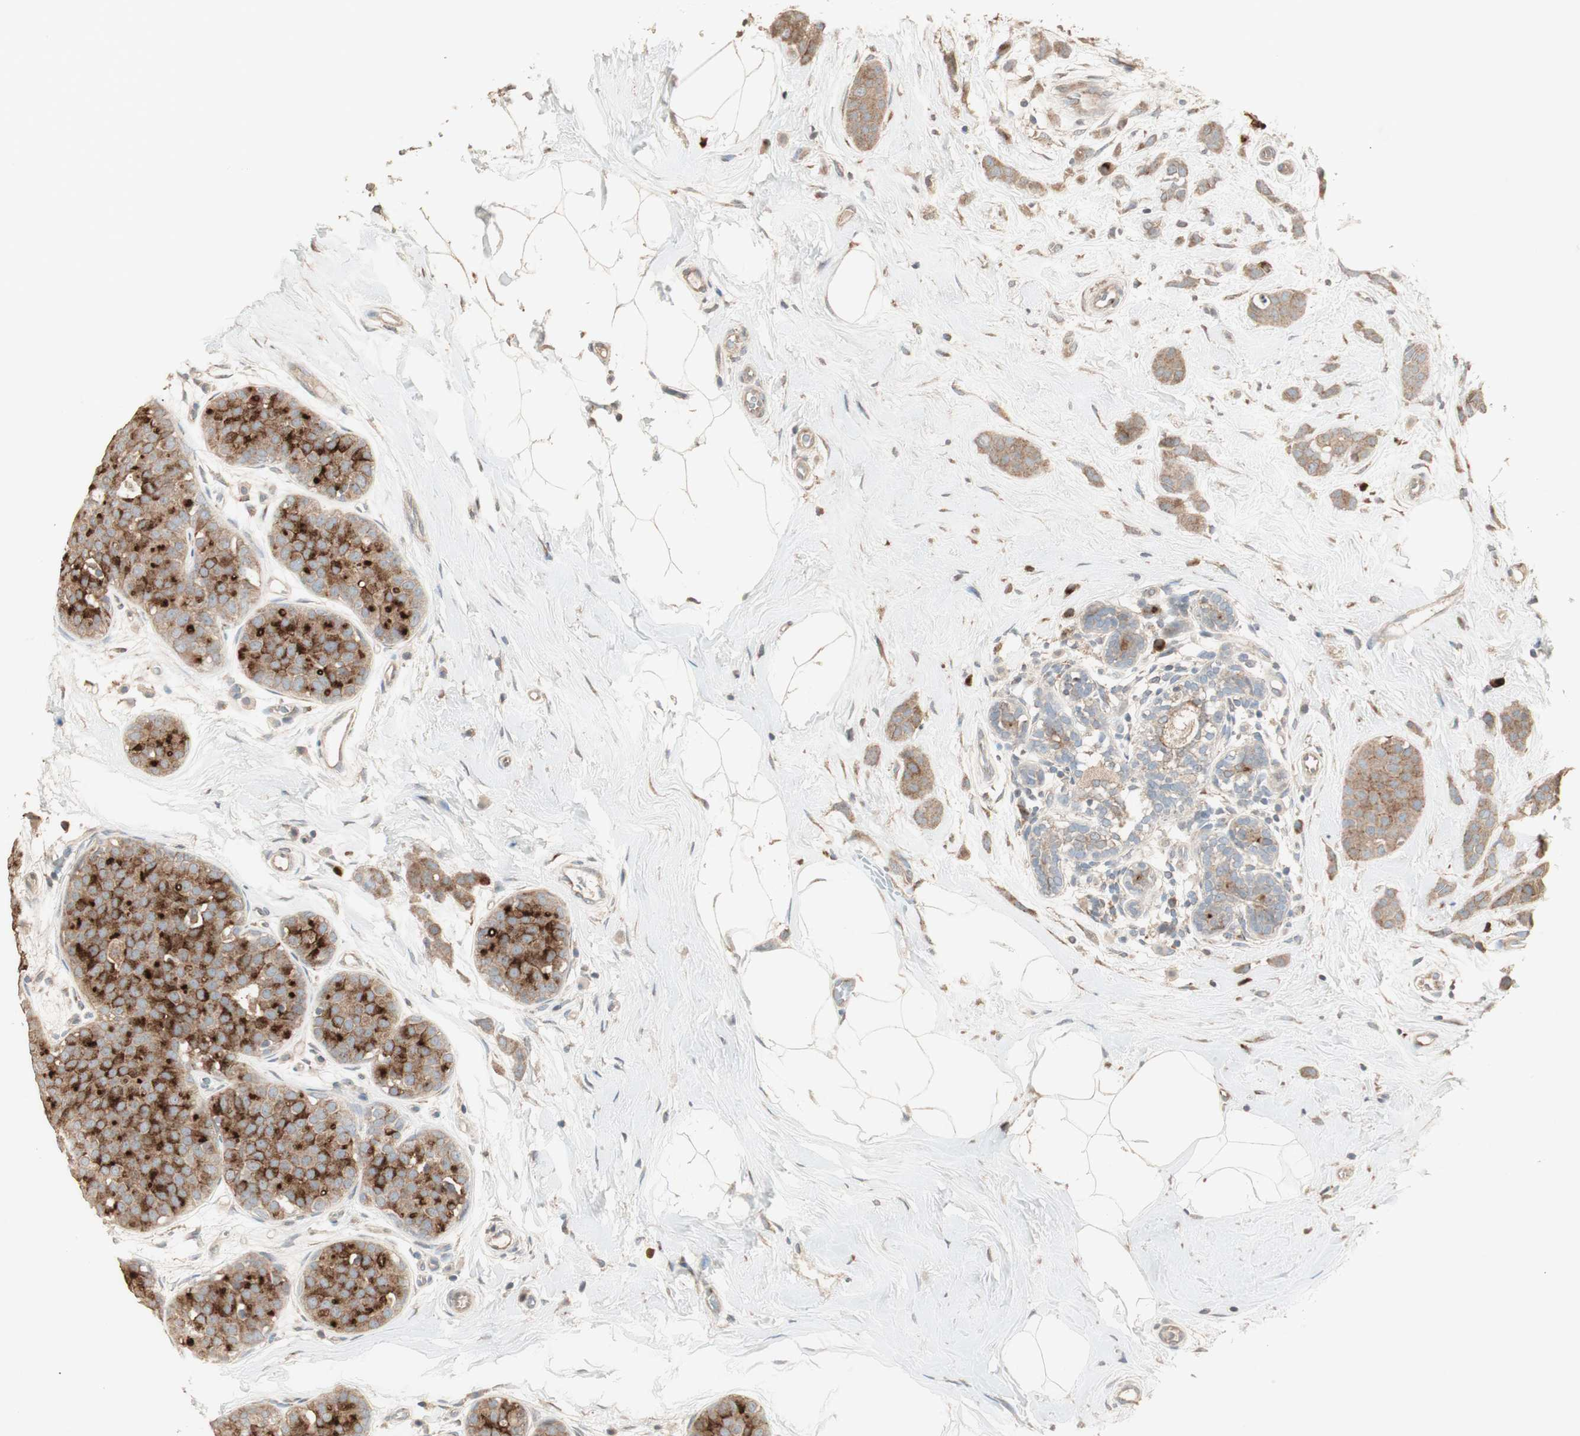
{"staining": {"intensity": "moderate", "quantity": ">75%", "location": "cytoplasmic/membranous"}, "tissue": "breast cancer", "cell_type": "Tumor cells", "image_type": "cancer", "snomed": [{"axis": "morphology", "description": "Lobular carcinoma, in situ"}, {"axis": "morphology", "description": "Lobular carcinoma"}, {"axis": "topography", "description": "Breast"}], "caption": "Immunohistochemistry micrograph of neoplastic tissue: human breast lobular carcinoma stained using immunohistochemistry (IHC) exhibits medium levels of moderate protein expression localized specifically in the cytoplasmic/membranous of tumor cells, appearing as a cytoplasmic/membranous brown color.", "gene": "RARRES1", "patient": {"sex": "female", "age": 41}}